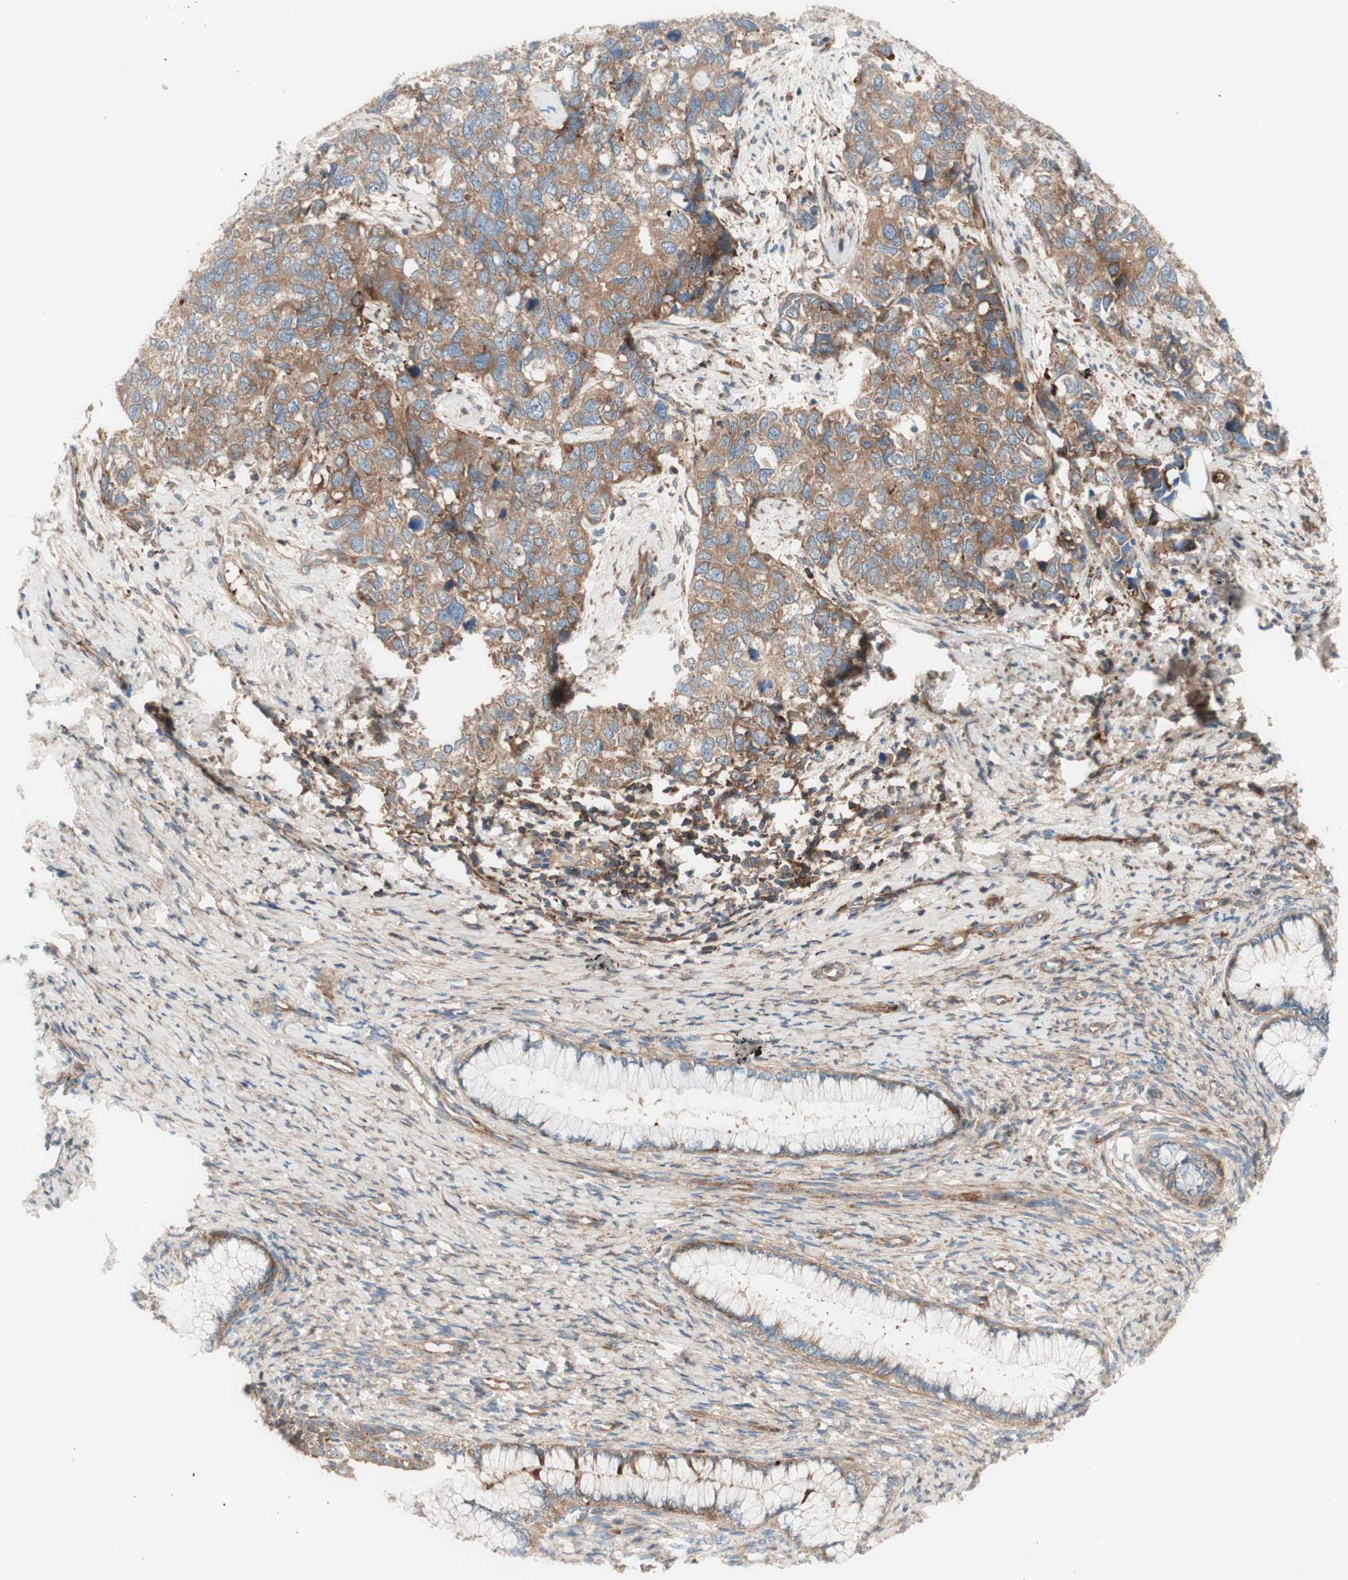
{"staining": {"intensity": "moderate", "quantity": ">75%", "location": "cytoplasmic/membranous"}, "tissue": "cervical cancer", "cell_type": "Tumor cells", "image_type": "cancer", "snomed": [{"axis": "morphology", "description": "Squamous cell carcinoma, NOS"}, {"axis": "topography", "description": "Cervix"}], "caption": "There is medium levels of moderate cytoplasmic/membranous staining in tumor cells of cervical squamous cell carcinoma, as demonstrated by immunohistochemical staining (brown color).", "gene": "CCN4", "patient": {"sex": "female", "age": 63}}